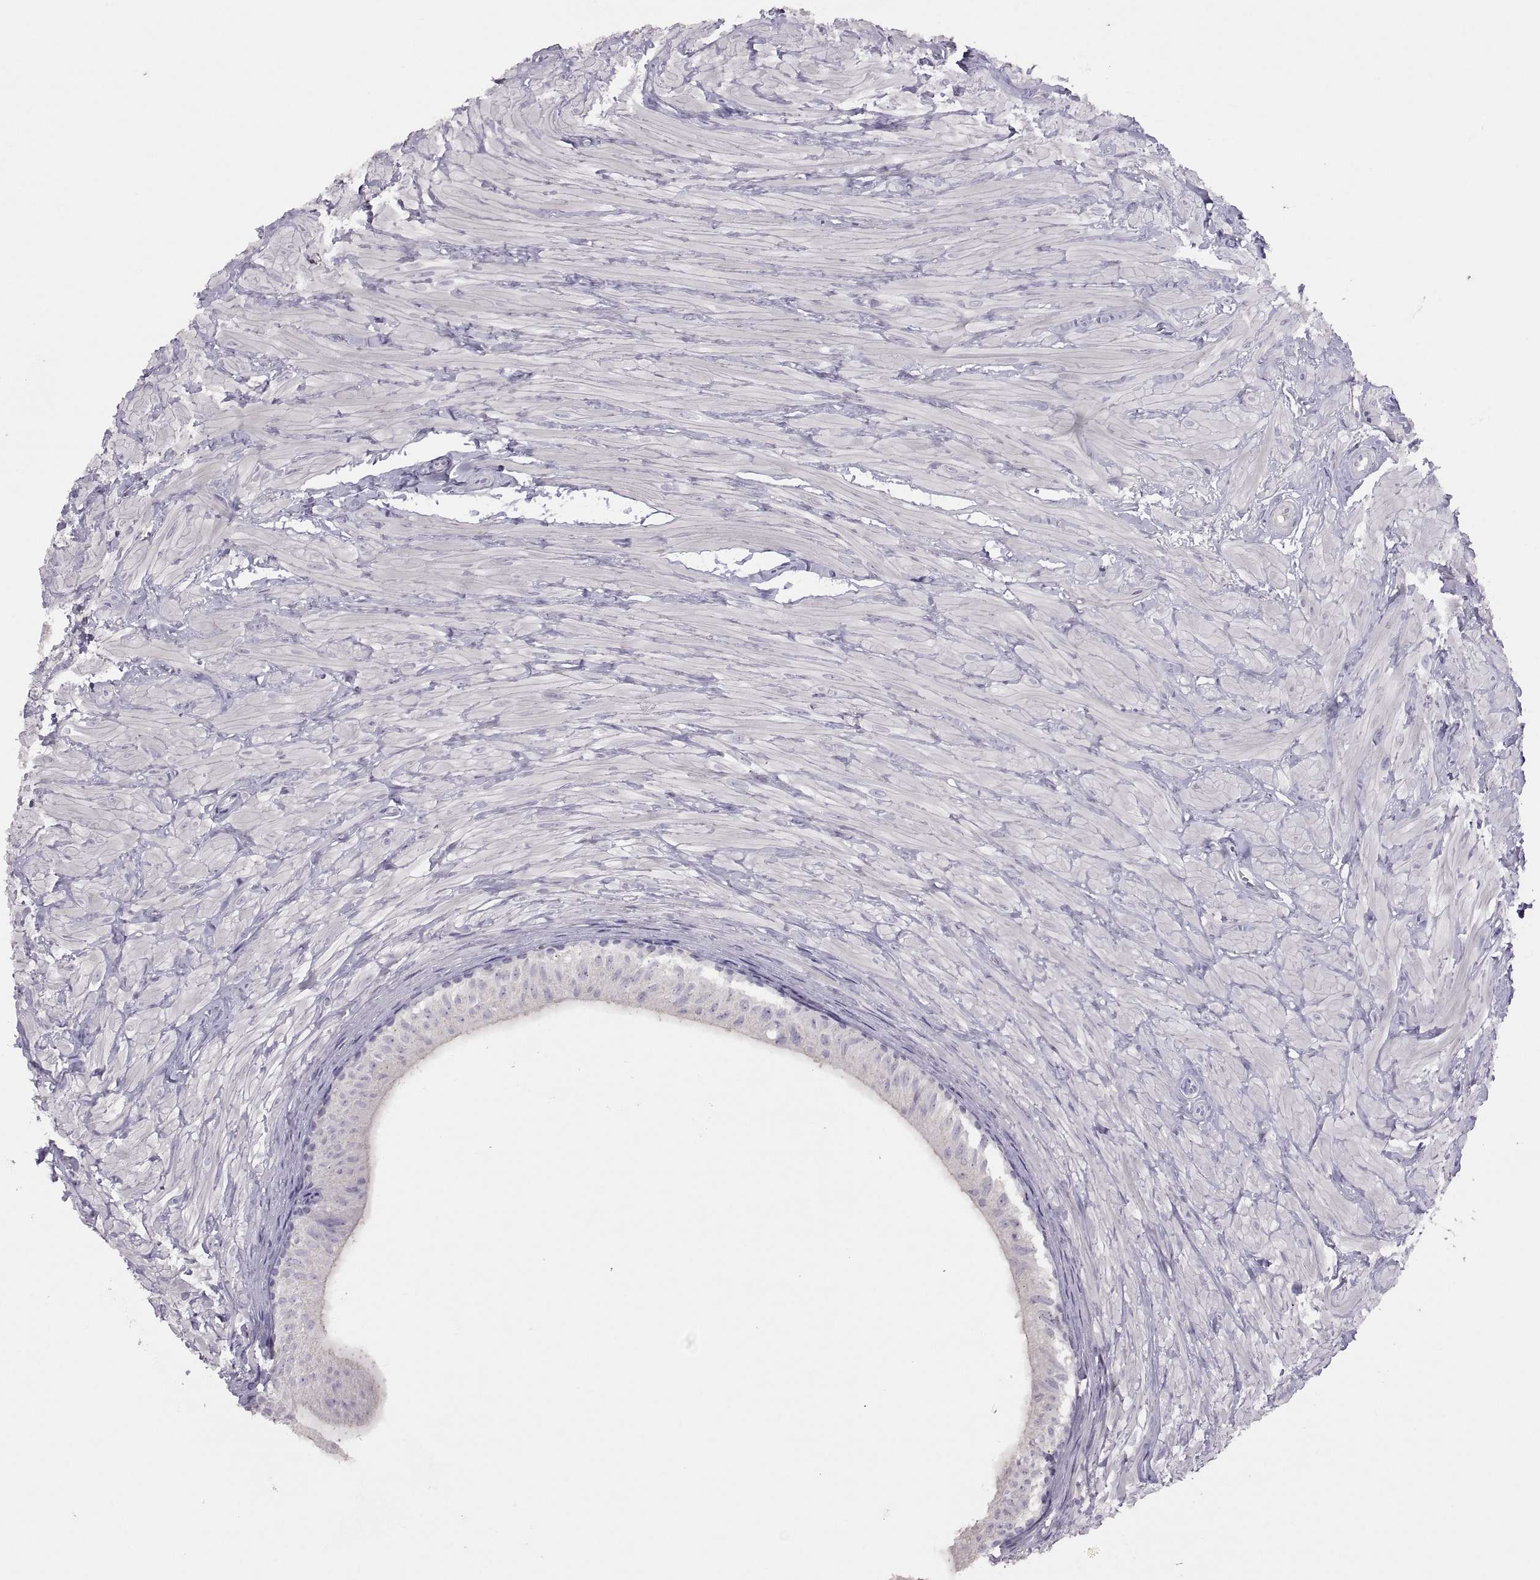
{"staining": {"intensity": "negative", "quantity": "none", "location": "none"}, "tissue": "epididymis", "cell_type": "Glandular cells", "image_type": "normal", "snomed": [{"axis": "morphology", "description": "Normal tissue, NOS"}, {"axis": "topography", "description": "Epididymis"}], "caption": "DAB immunohistochemical staining of normal epididymis reveals no significant positivity in glandular cells. The staining was performed using DAB to visualize the protein expression in brown, while the nuclei were stained in blue with hematoxylin (Magnification: 20x).", "gene": "TBX19", "patient": {"sex": "male", "age": 32}}